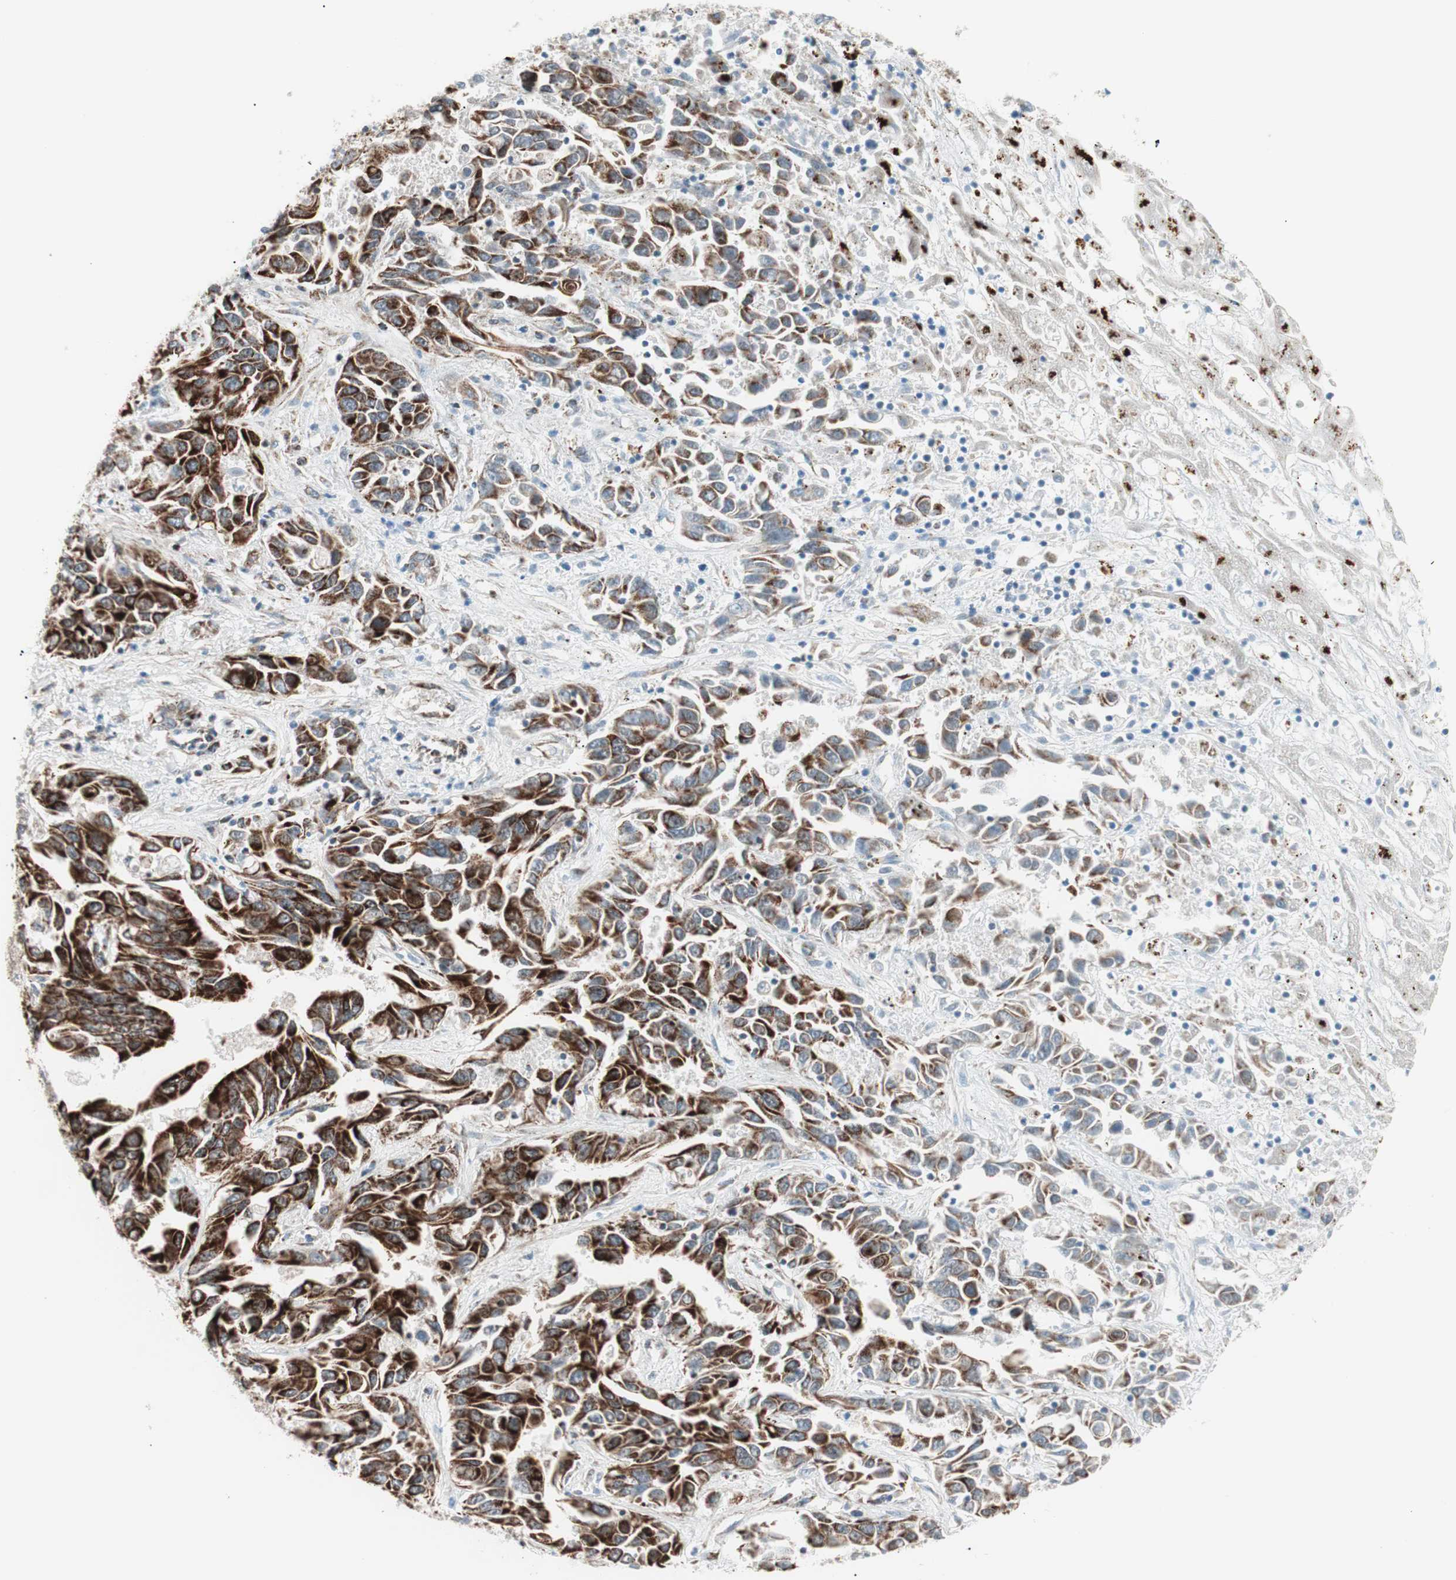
{"staining": {"intensity": "strong", "quantity": ">75%", "location": "cytoplasmic/membranous"}, "tissue": "liver cancer", "cell_type": "Tumor cells", "image_type": "cancer", "snomed": [{"axis": "morphology", "description": "Cholangiocarcinoma"}, {"axis": "topography", "description": "Liver"}], "caption": "About >75% of tumor cells in human cholangiocarcinoma (liver) display strong cytoplasmic/membranous protein positivity as visualized by brown immunohistochemical staining.", "gene": "TOMM20", "patient": {"sex": "female", "age": 52}}